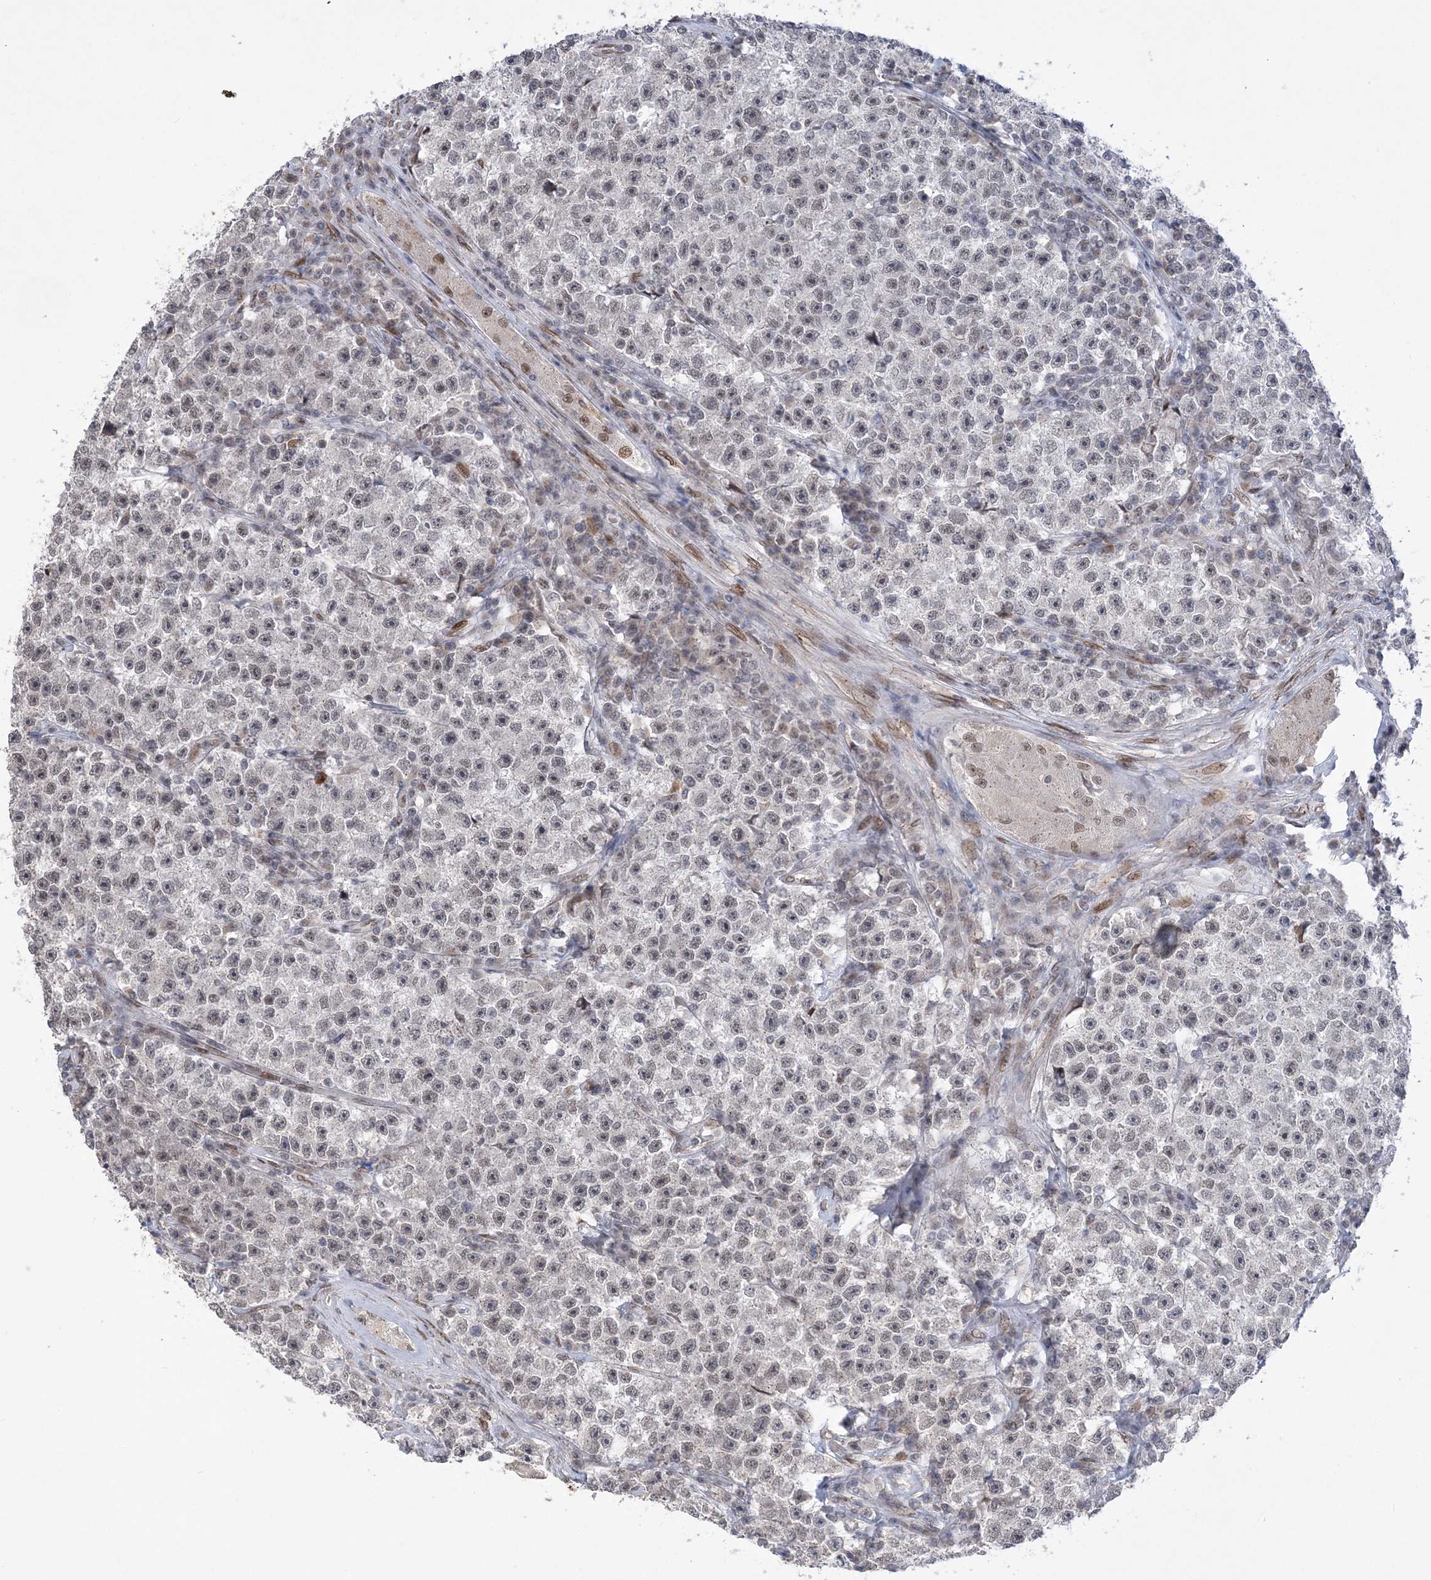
{"staining": {"intensity": "negative", "quantity": "none", "location": "none"}, "tissue": "testis cancer", "cell_type": "Tumor cells", "image_type": "cancer", "snomed": [{"axis": "morphology", "description": "Seminoma, NOS"}, {"axis": "topography", "description": "Testis"}], "caption": "Immunohistochemical staining of human testis cancer (seminoma) reveals no significant positivity in tumor cells.", "gene": "WAC", "patient": {"sex": "male", "age": 22}}